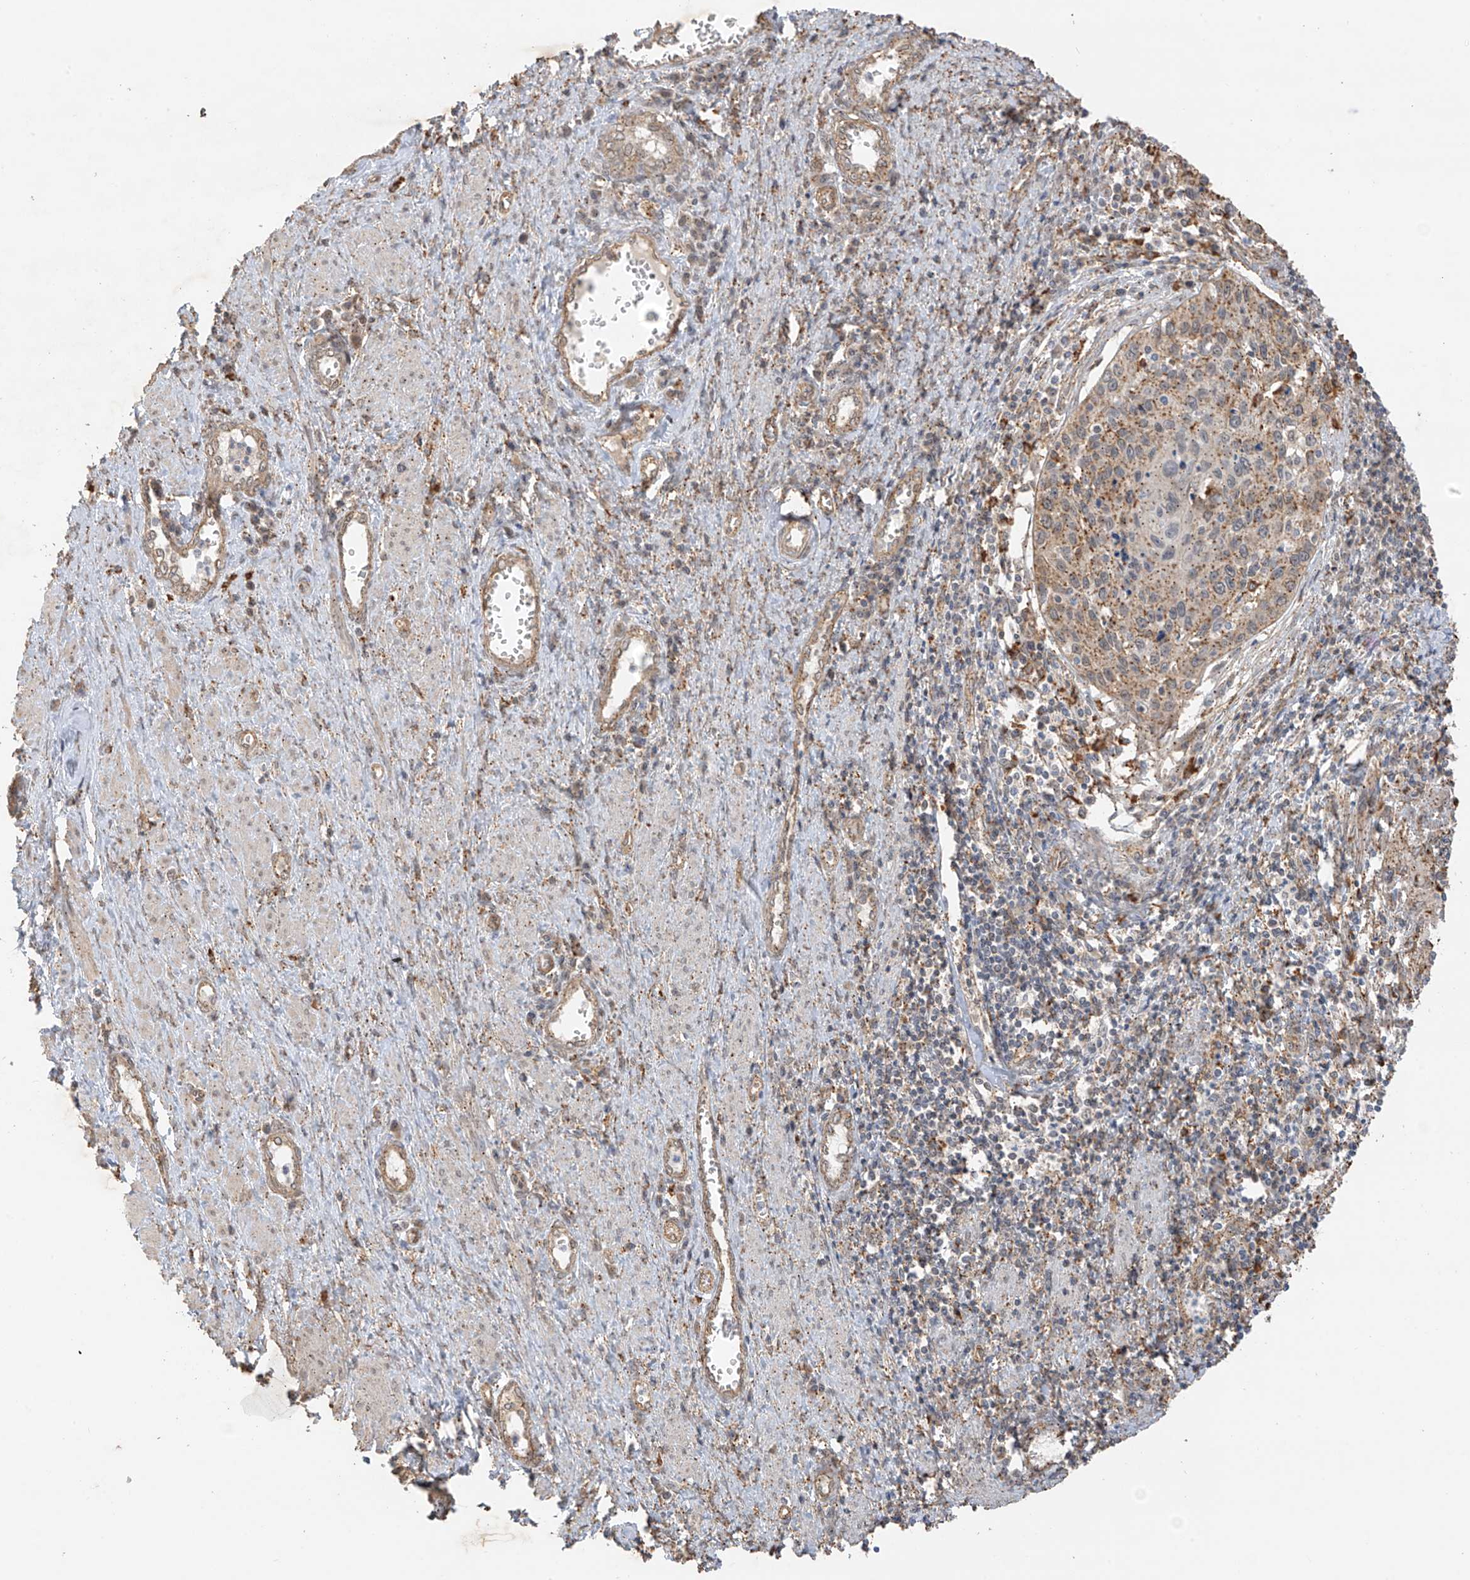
{"staining": {"intensity": "moderate", "quantity": "25%-75%", "location": "cytoplasmic/membranous"}, "tissue": "cervical cancer", "cell_type": "Tumor cells", "image_type": "cancer", "snomed": [{"axis": "morphology", "description": "Squamous cell carcinoma, NOS"}, {"axis": "topography", "description": "Cervix"}], "caption": "Squamous cell carcinoma (cervical) stained with a brown dye shows moderate cytoplasmic/membranous positive expression in approximately 25%-75% of tumor cells.", "gene": "N4BP3", "patient": {"sex": "female", "age": 32}}